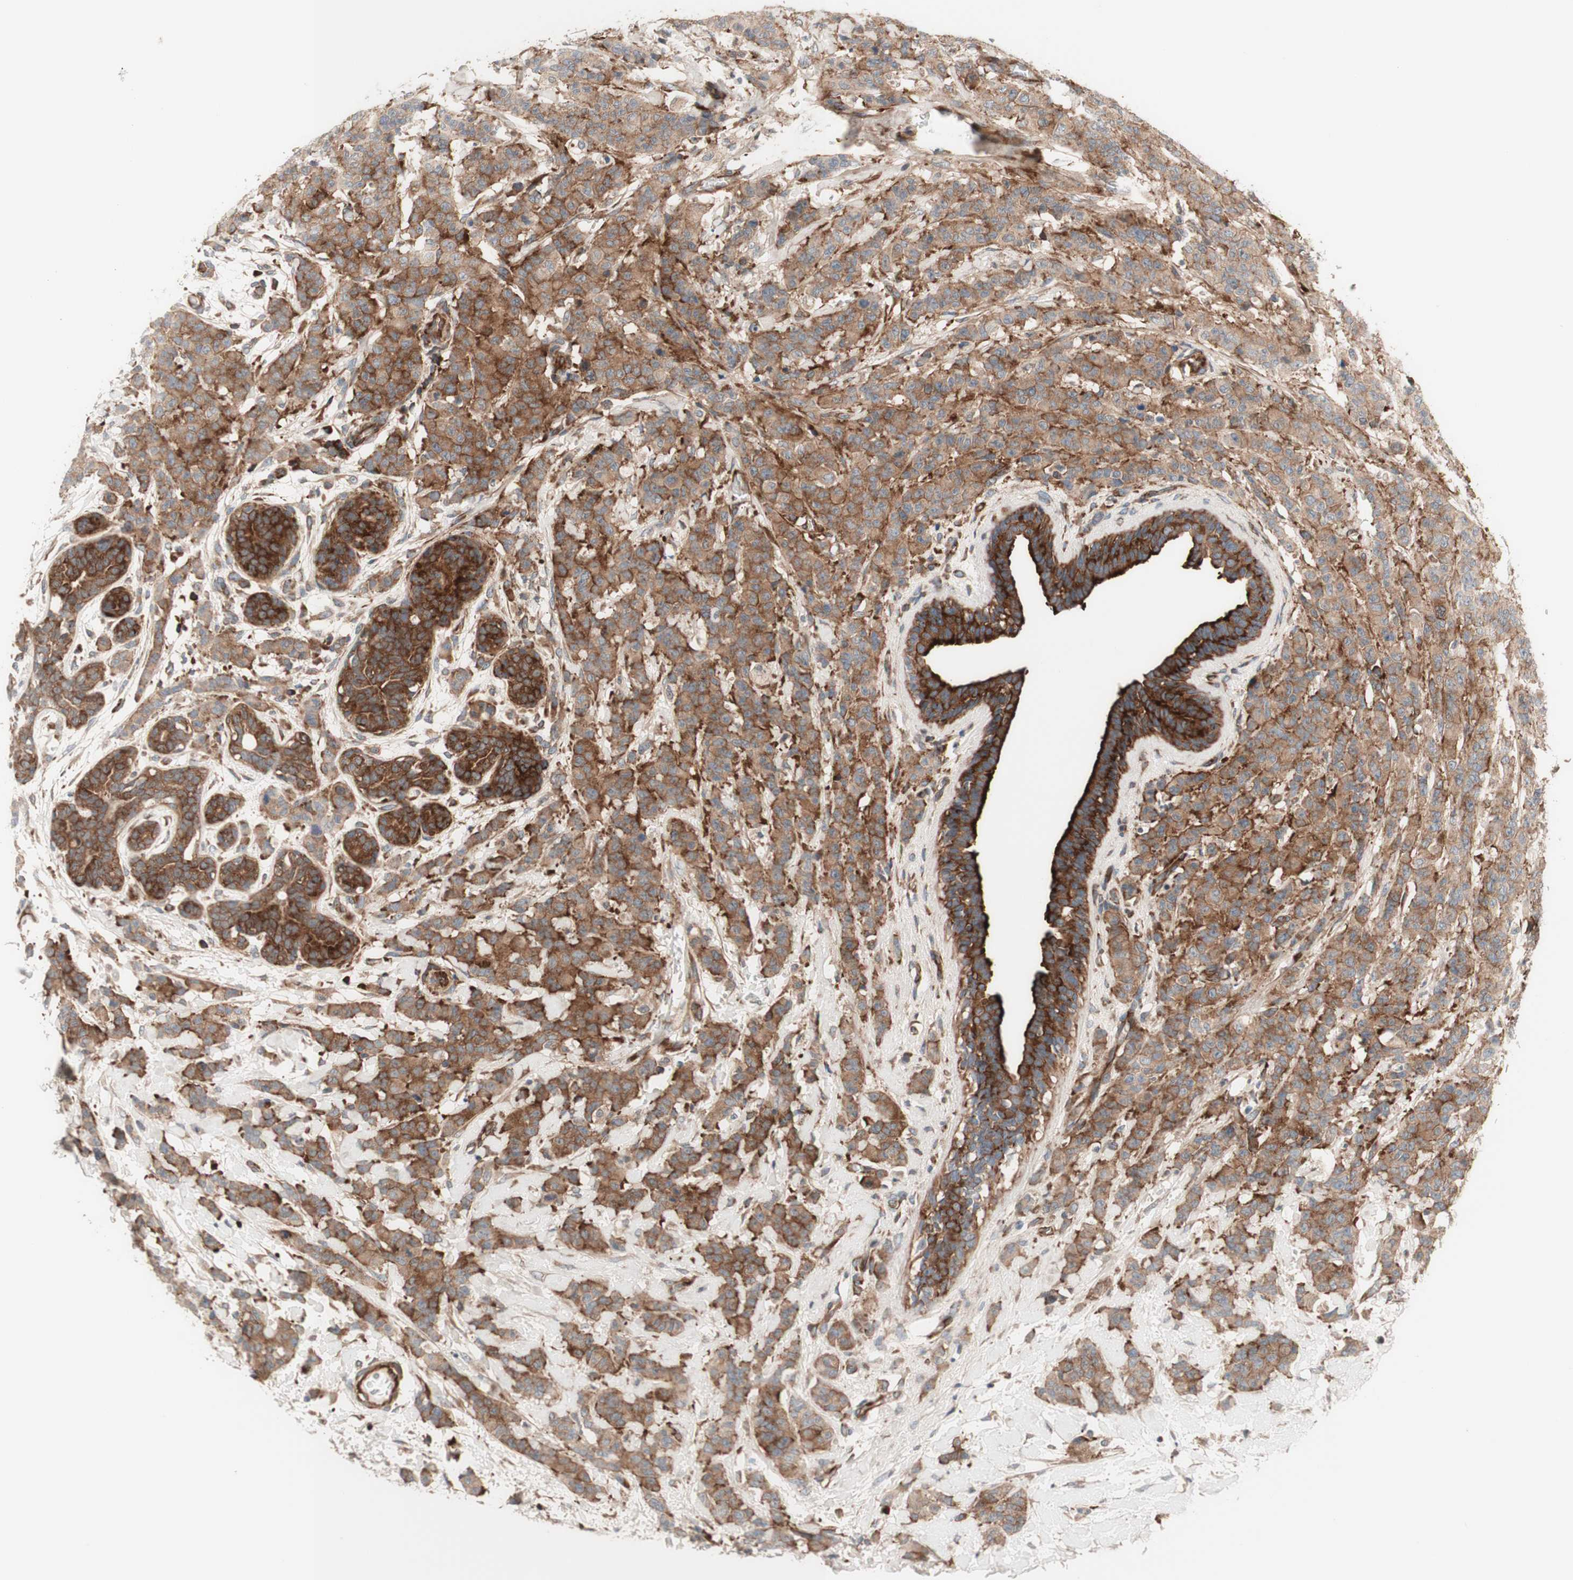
{"staining": {"intensity": "moderate", "quantity": ">75%", "location": "cytoplasmic/membranous"}, "tissue": "breast cancer", "cell_type": "Tumor cells", "image_type": "cancer", "snomed": [{"axis": "morphology", "description": "Normal tissue, NOS"}, {"axis": "morphology", "description": "Duct carcinoma"}, {"axis": "topography", "description": "Breast"}], "caption": "Immunohistochemical staining of human infiltrating ductal carcinoma (breast) exhibits moderate cytoplasmic/membranous protein expression in about >75% of tumor cells.", "gene": "CCN4", "patient": {"sex": "female", "age": 40}}